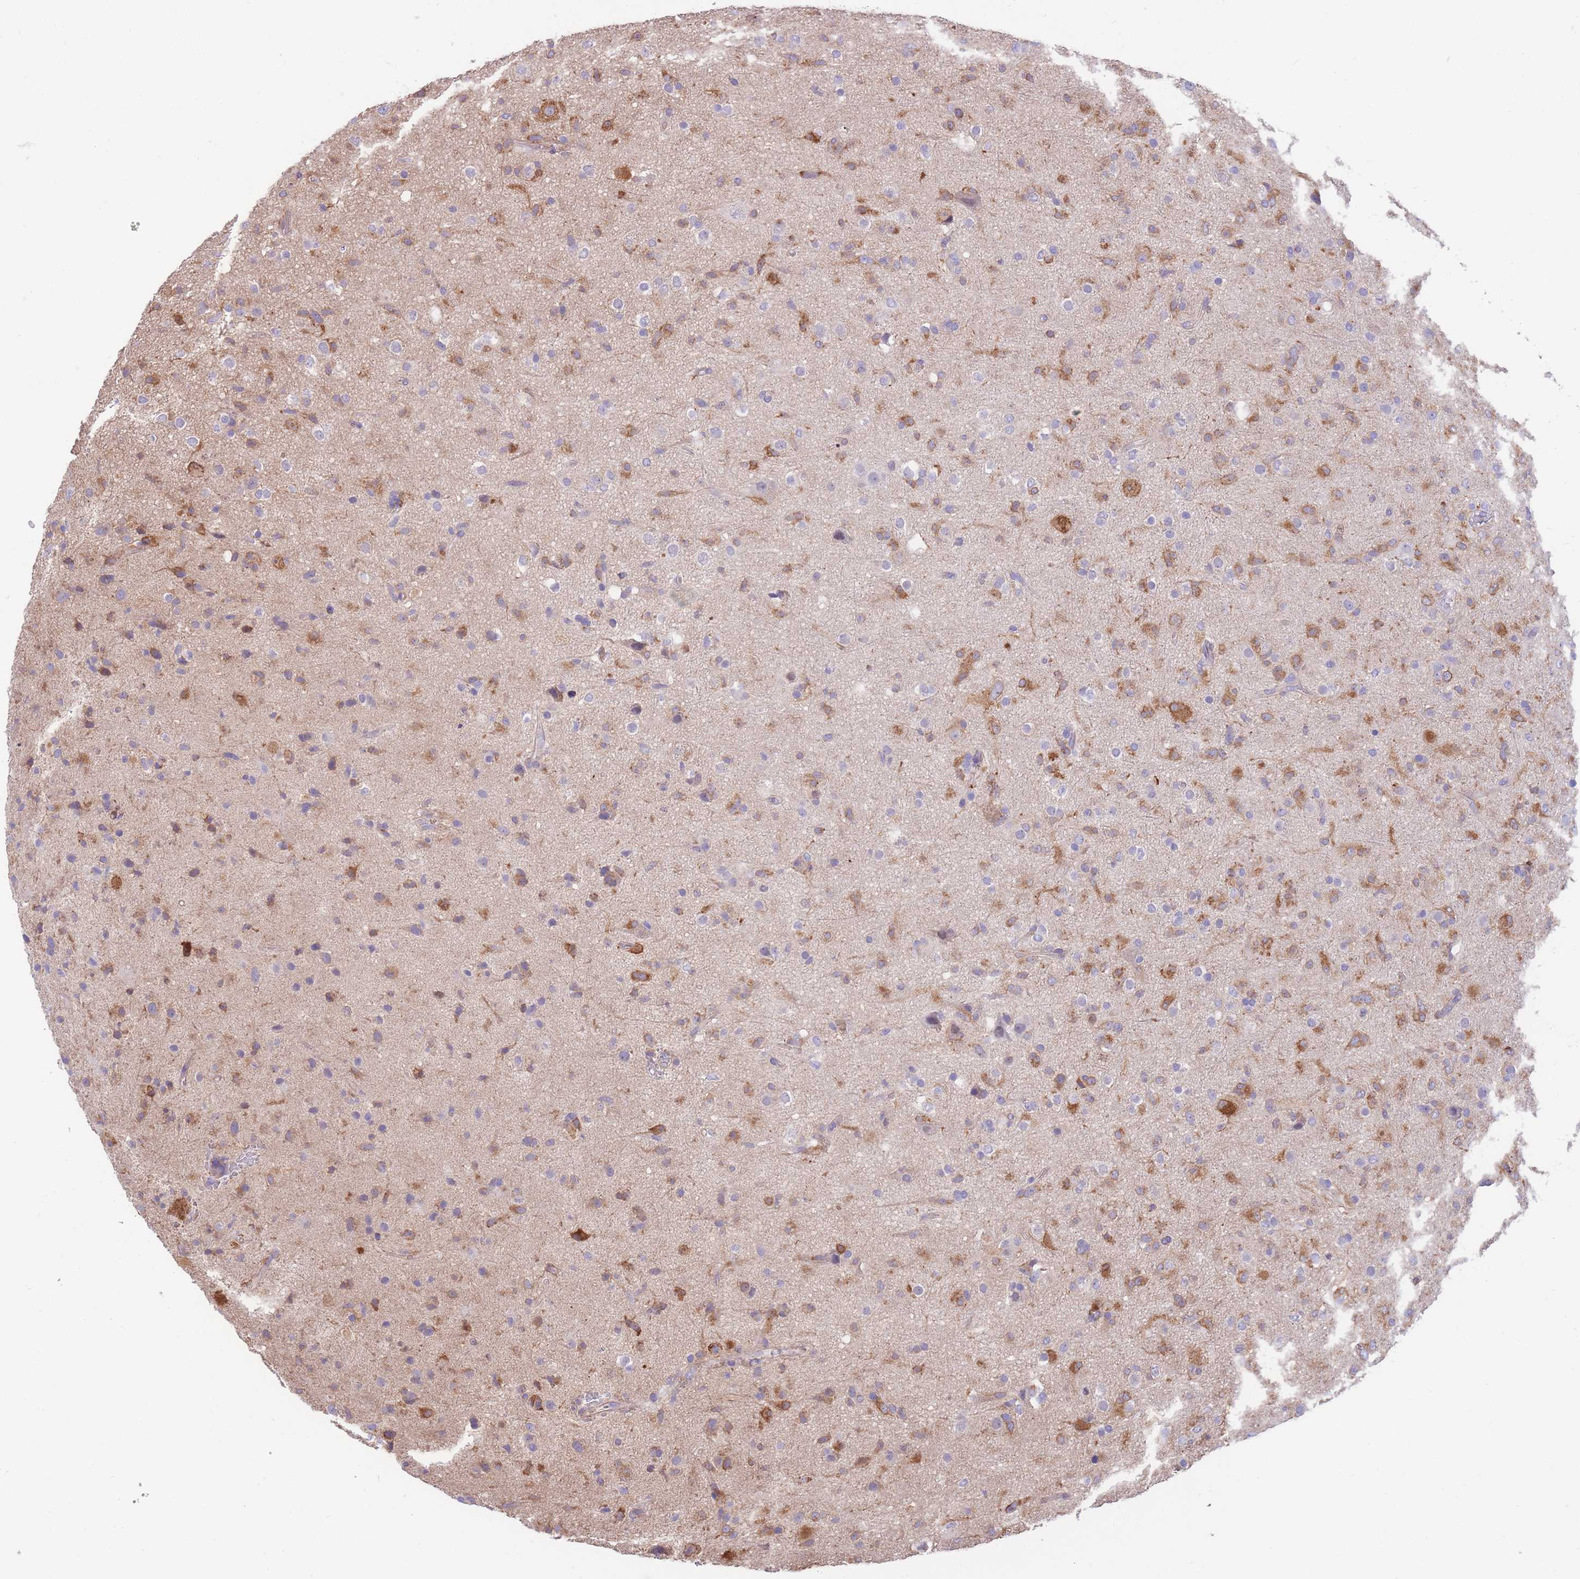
{"staining": {"intensity": "moderate", "quantity": "25%-75%", "location": "cytoplasmic/membranous"}, "tissue": "glioma", "cell_type": "Tumor cells", "image_type": "cancer", "snomed": [{"axis": "morphology", "description": "Glioma, malignant, Low grade"}, {"axis": "topography", "description": "Brain"}], "caption": "Immunohistochemistry (IHC) image of neoplastic tissue: human low-grade glioma (malignant) stained using immunohistochemistry (IHC) reveals medium levels of moderate protein expression localized specifically in the cytoplasmic/membranous of tumor cells, appearing as a cytoplasmic/membranous brown color.", "gene": "LRRN4CL", "patient": {"sex": "male", "age": 65}}